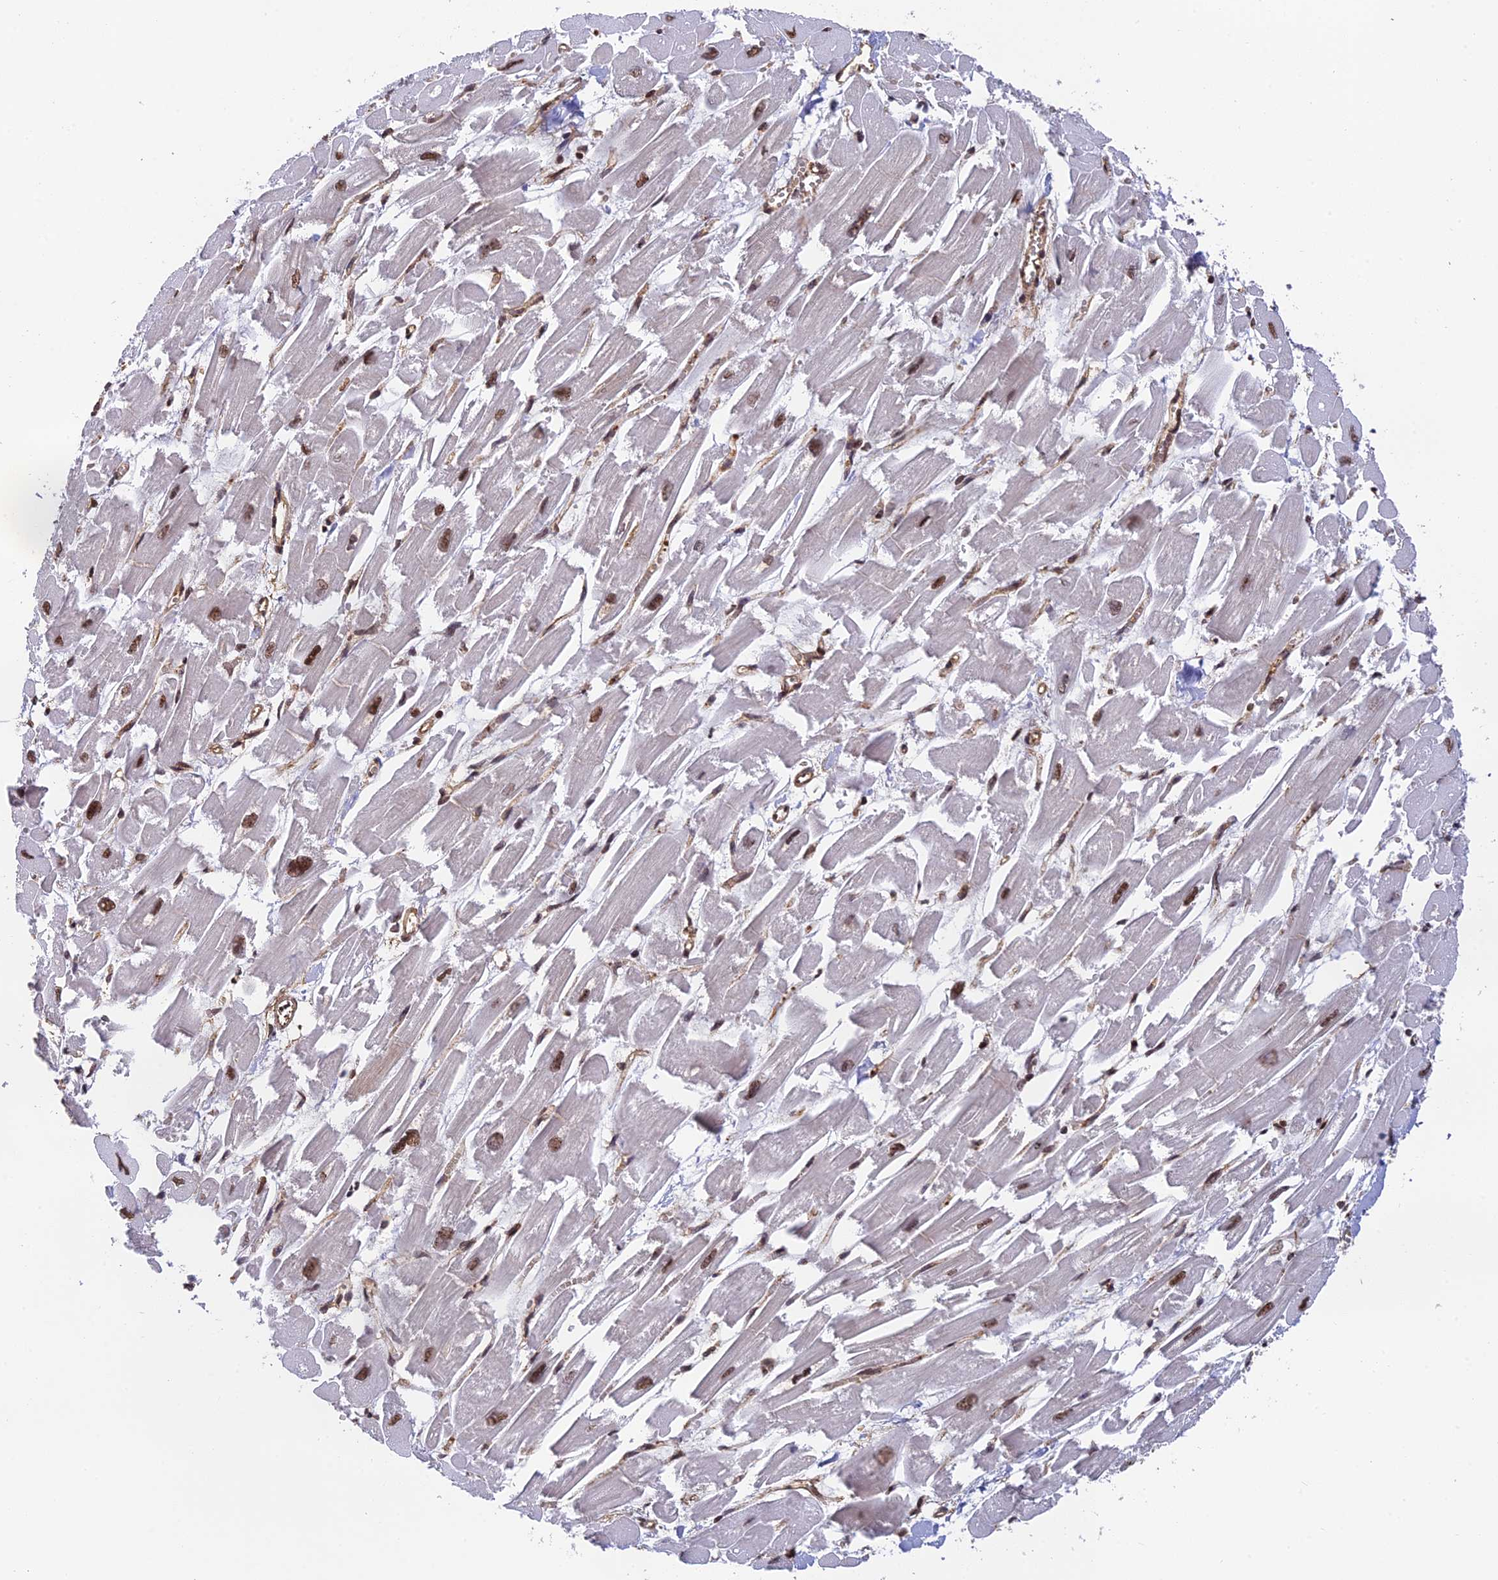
{"staining": {"intensity": "moderate", "quantity": "25%-75%", "location": "nuclear"}, "tissue": "heart muscle", "cell_type": "Cardiomyocytes", "image_type": "normal", "snomed": [{"axis": "morphology", "description": "Normal tissue, NOS"}, {"axis": "topography", "description": "Heart"}], "caption": "Human heart muscle stained with a brown dye exhibits moderate nuclear positive expression in approximately 25%-75% of cardiomyocytes.", "gene": "OSBPL1A", "patient": {"sex": "male", "age": 54}}